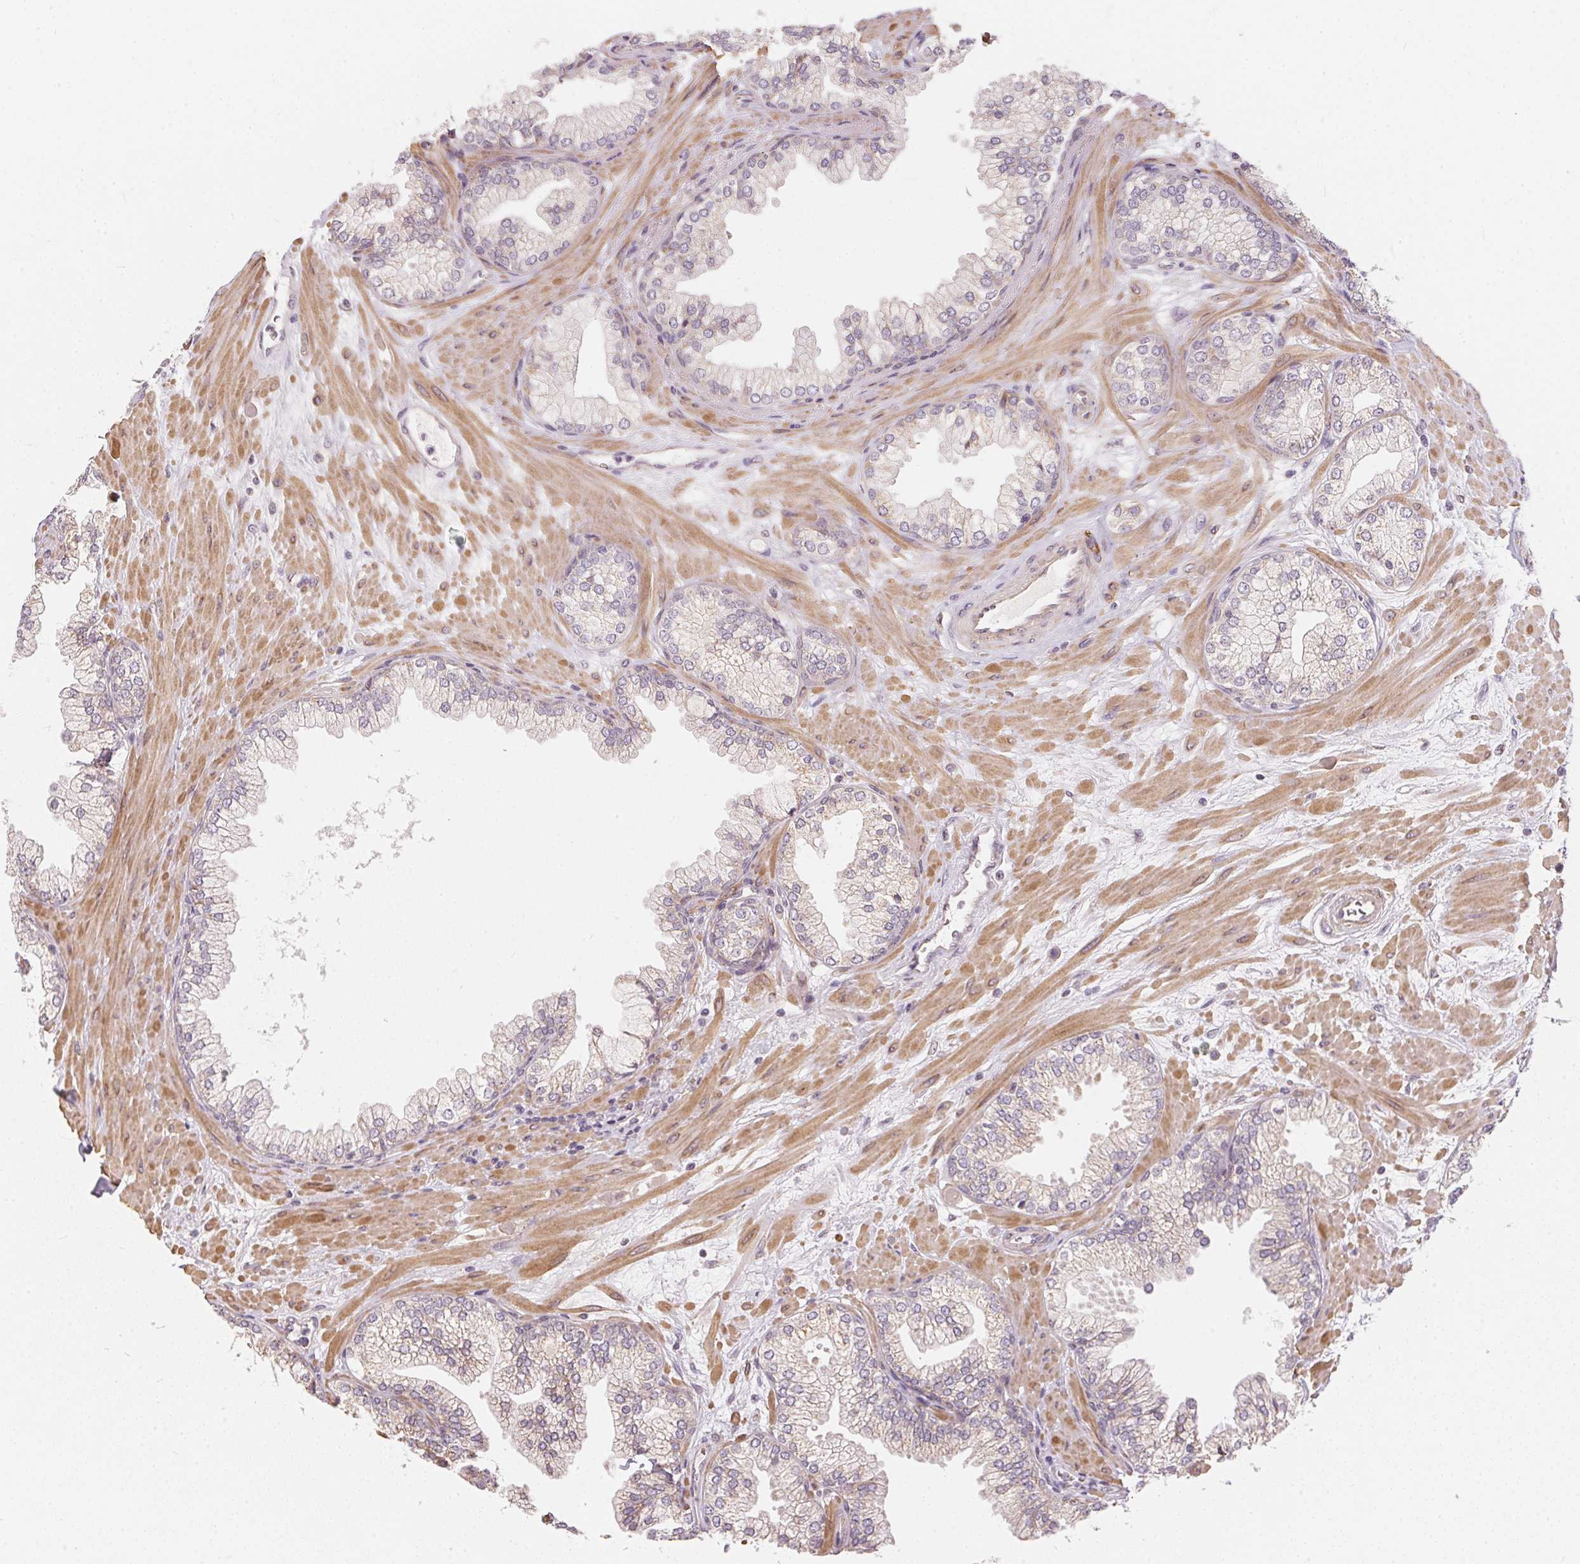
{"staining": {"intensity": "negative", "quantity": "none", "location": "none"}, "tissue": "prostate", "cell_type": "Glandular cells", "image_type": "normal", "snomed": [{"axis": "morphology", "description": "Normal tissue, NOS"}, {"axis": "topography", "description": "Prostate"}, {"axis": "topography", "description": "Peripheral nerve tissue"}], "caption": "Micrograph shows no significant protein expression in glandular cells of normal prostate.", "gene": "VWA5B2", "patient": {"sex": "male", "age": 61}}